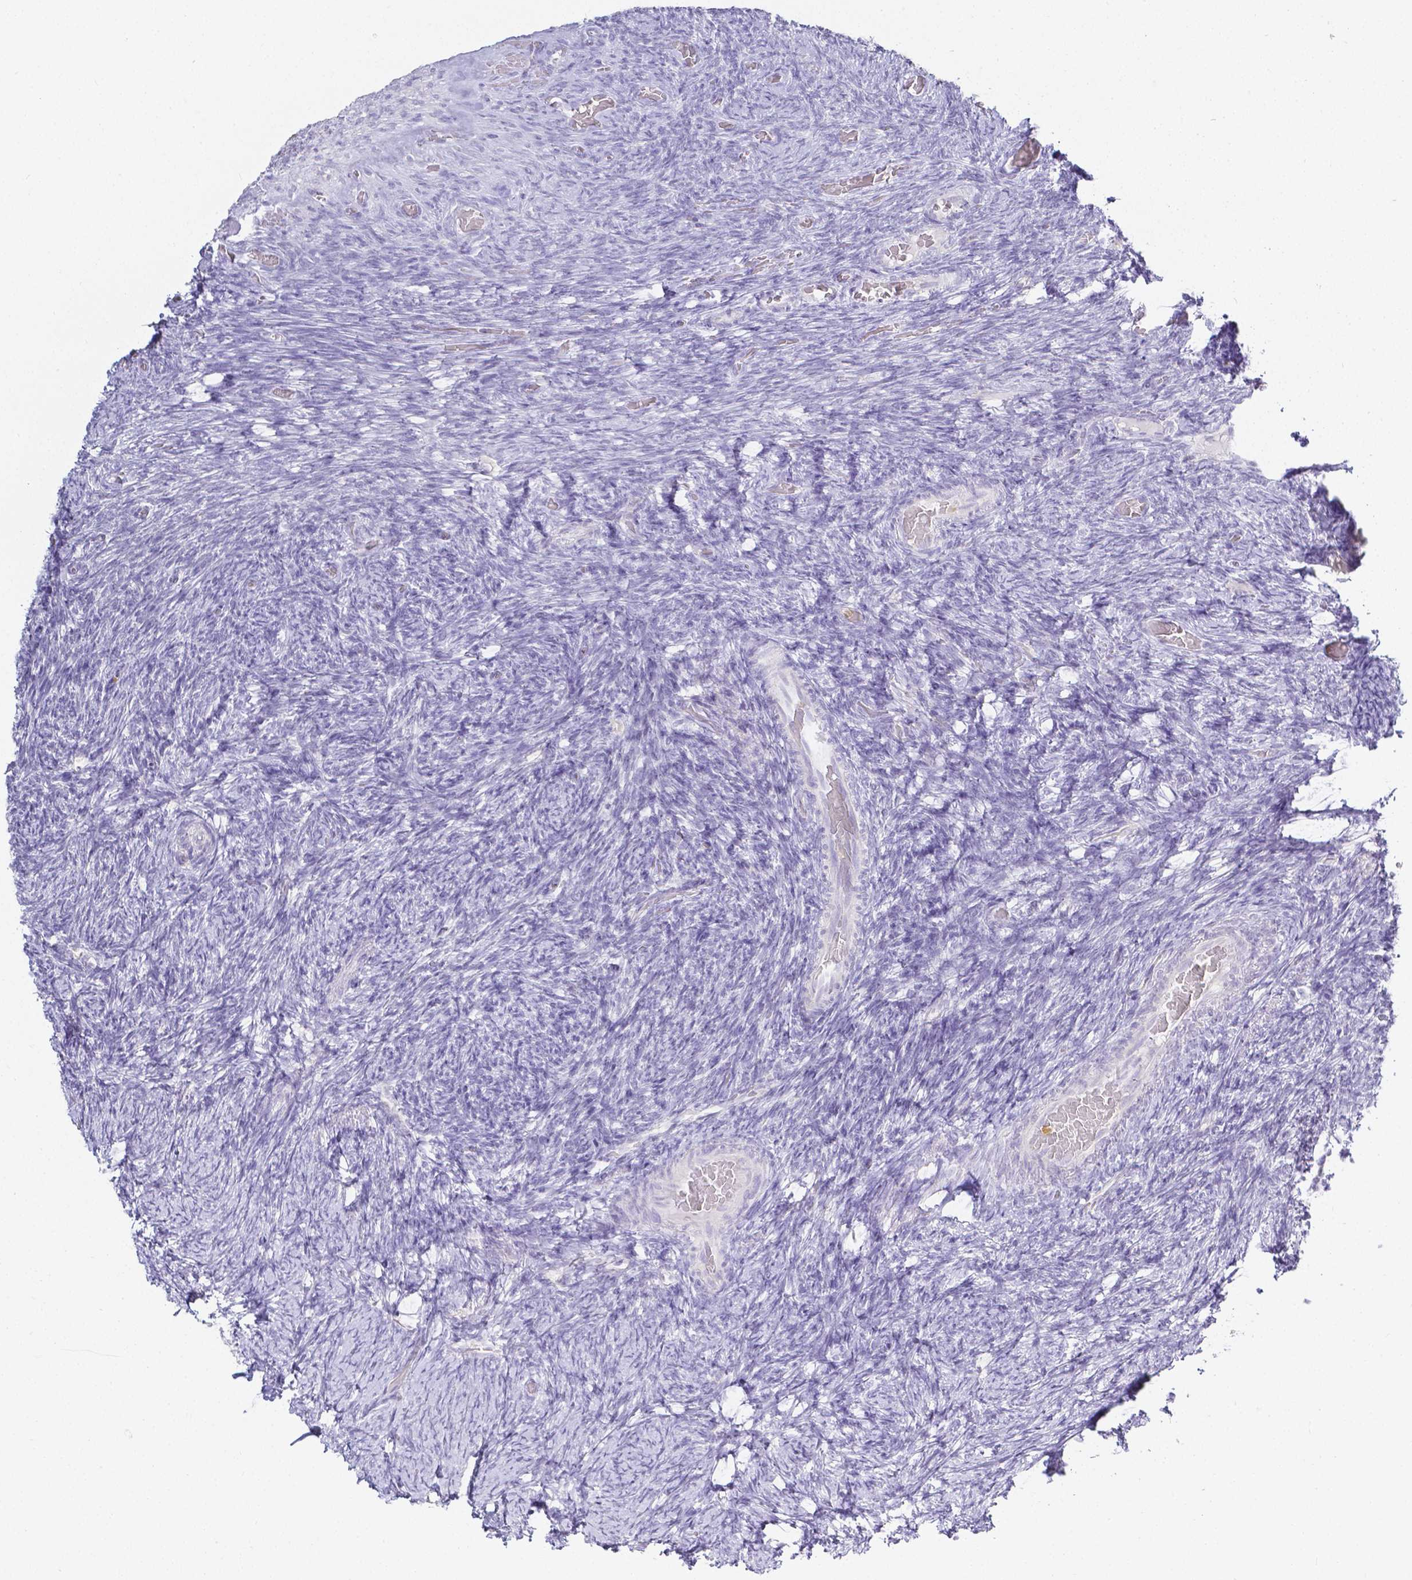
{"staining": {"intensity": "negative", "quantity": "none", "location": "none"}, "tissue": "ovary", "cell_type": "Ovarian stroma cells", "image_type": "normal", "snomed": [{"axis": "morphology", "description": "Normal tissue, NOS"}, {"axis": "topography", "description": "Ovary"}], "caption": "The IHC micrograph has no significant positivity in ovarian stroma cells of ovary. (Brightfield microscopy of DAB immunohistochemistry (IHC) at high magnification).", "gene": "KCNH1", "patient": {"sex": "female", "age": 34}}